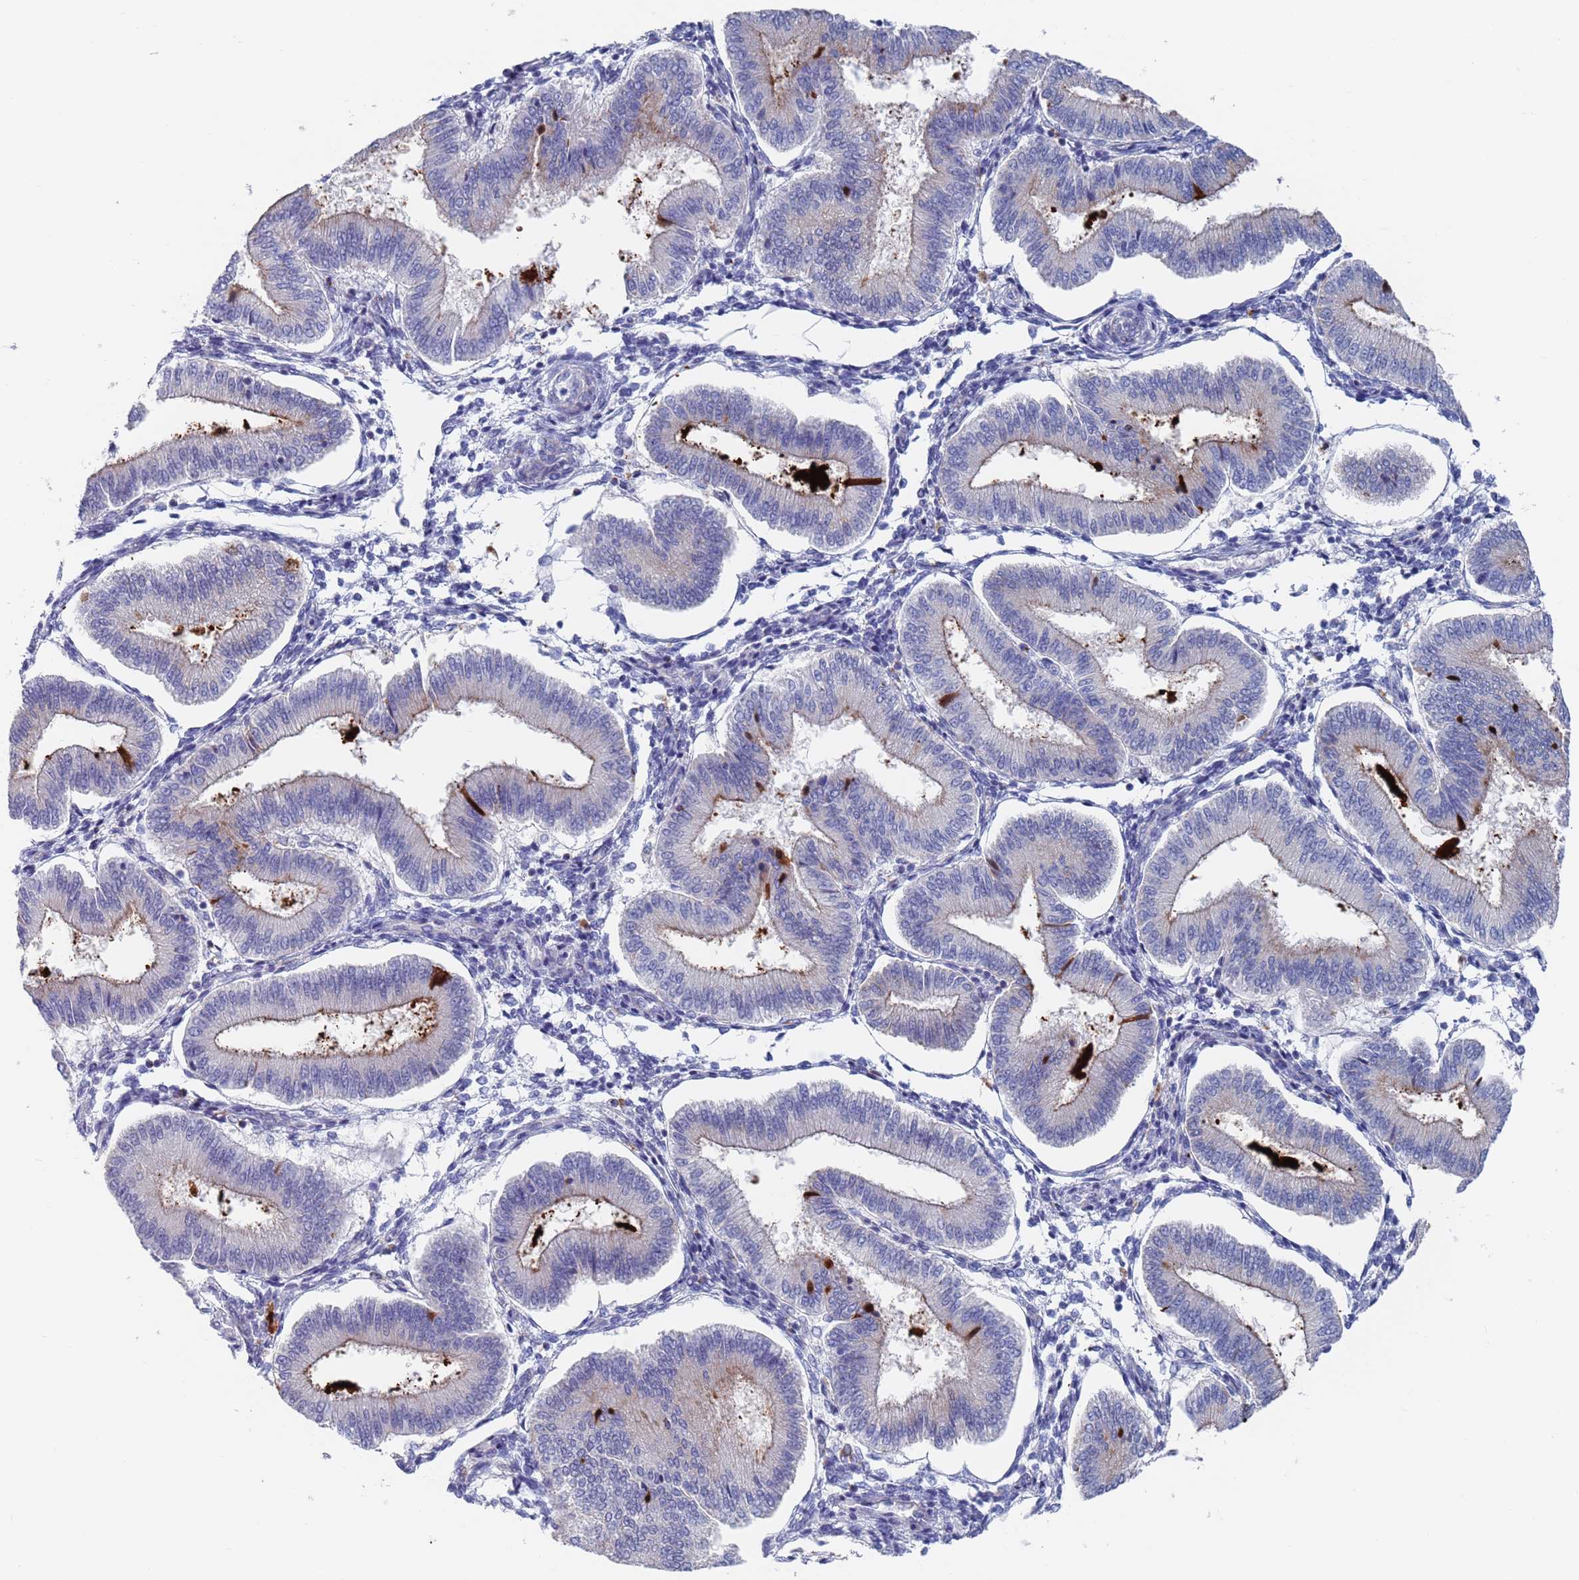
{"staining": {"intensity": "negative", "quantity": "none", "location": "none"}, "tissue": "endometrium", "cell_type": "Cells in endometrial stroma", "image_type": "normal", "snomed": [{"axis": "morphology", "description": "Normal tissue, NOS"}, {"axis": "topography", "description": "Endometrium"}], "caption": "Cells in endometrial stroma are negative for protein expression in unremarkable human endometrium. (DAB immunohistochemistry with hematoxylin counter stain).", "gene": "FUCA1", "patient": {"sex": "female", "age": 39}}